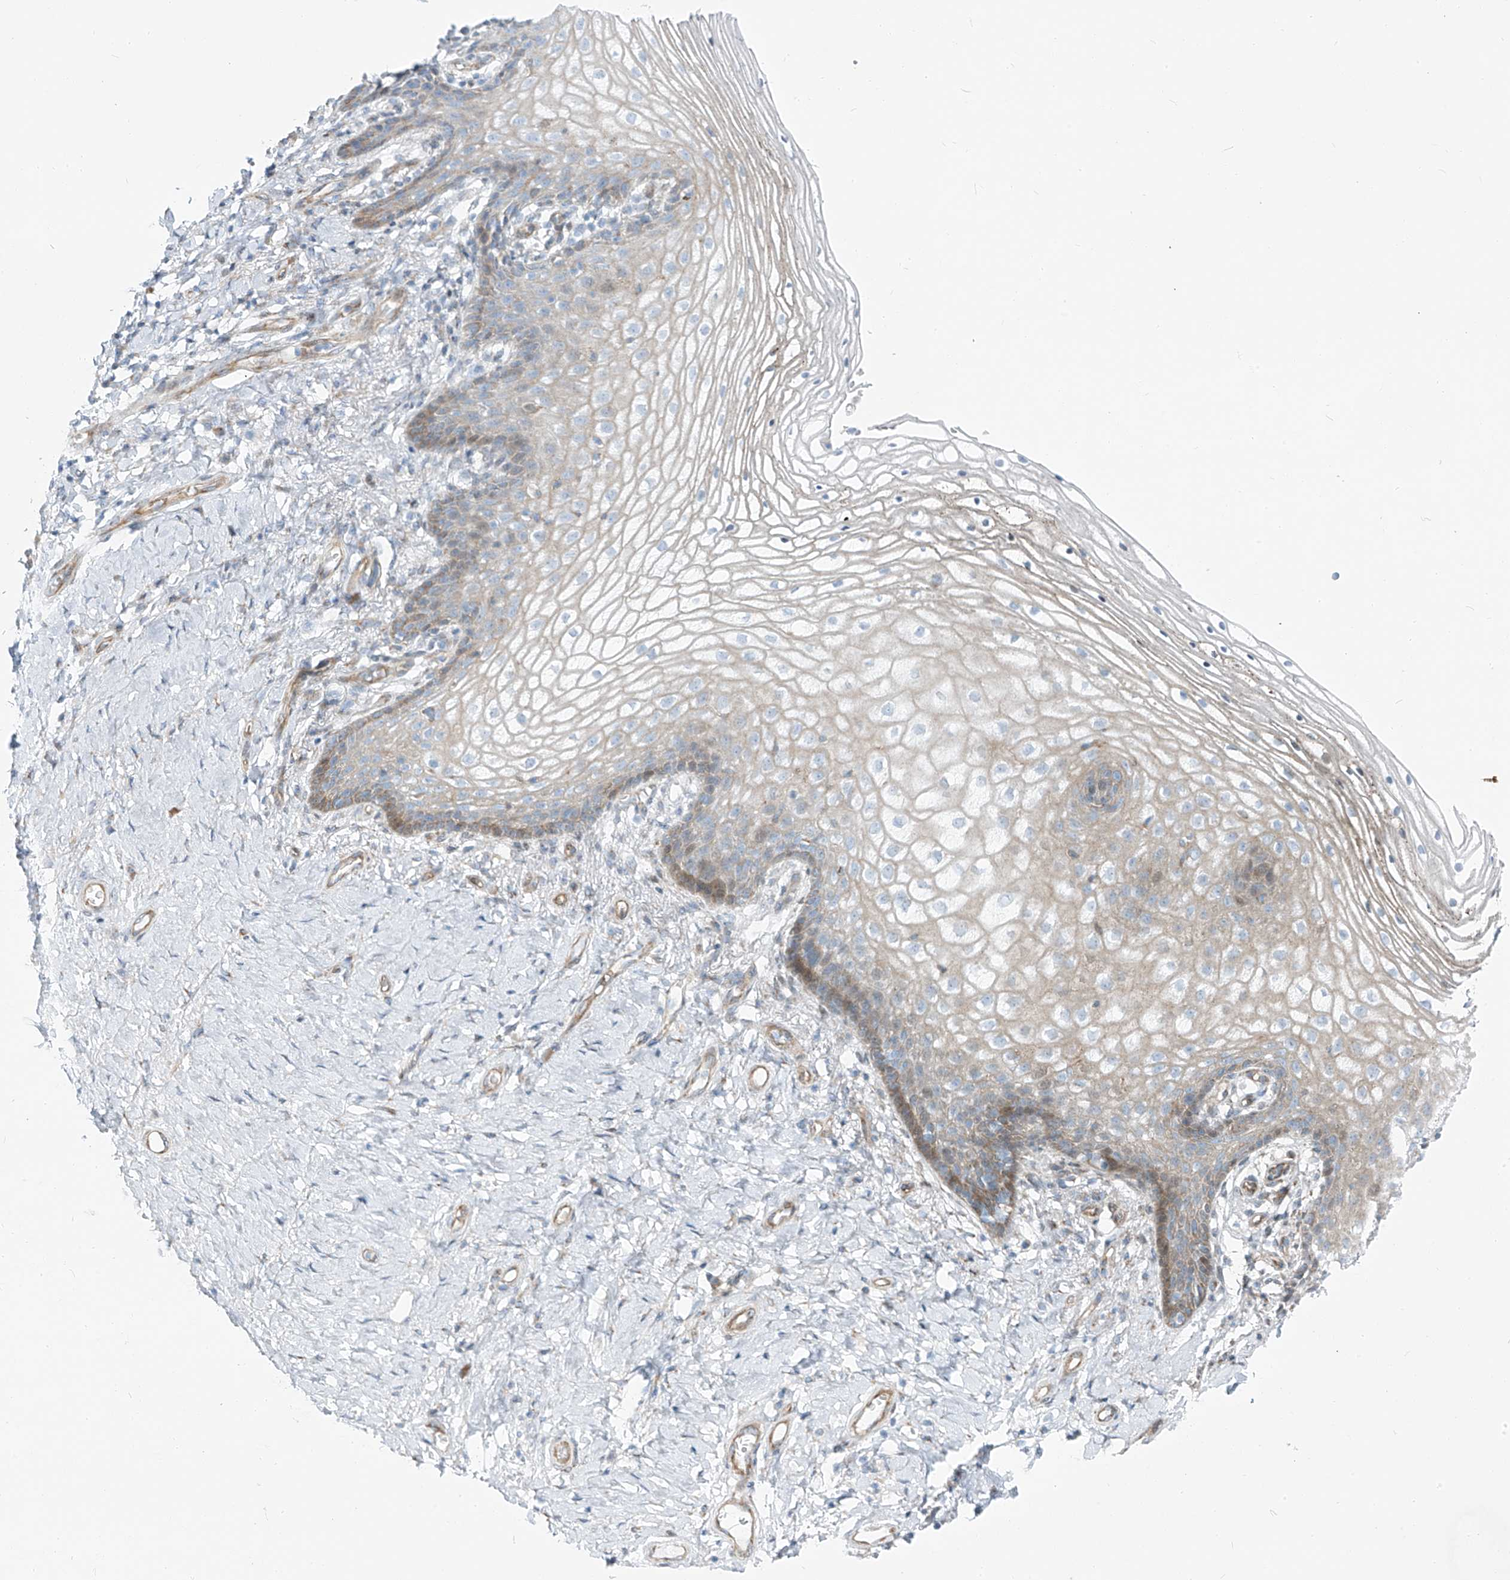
{"staining": {"intensity": "negative", "quantity": "none", "location": "none"}, "tissue": "vagina", "cell_type": "Squamous epithelial cells", "image_type": "normal", "snomed": [{"axis": "morphology", "description": "Normal tissue, NOS"}, {"axis": "topography", "description": "Vagina"}], "caption": "The image exhibits no staining of squamous epithelial cells in unremarkable vagina.", "gene": "HIC2", "patient": {"sex": "female", "age": 60}}